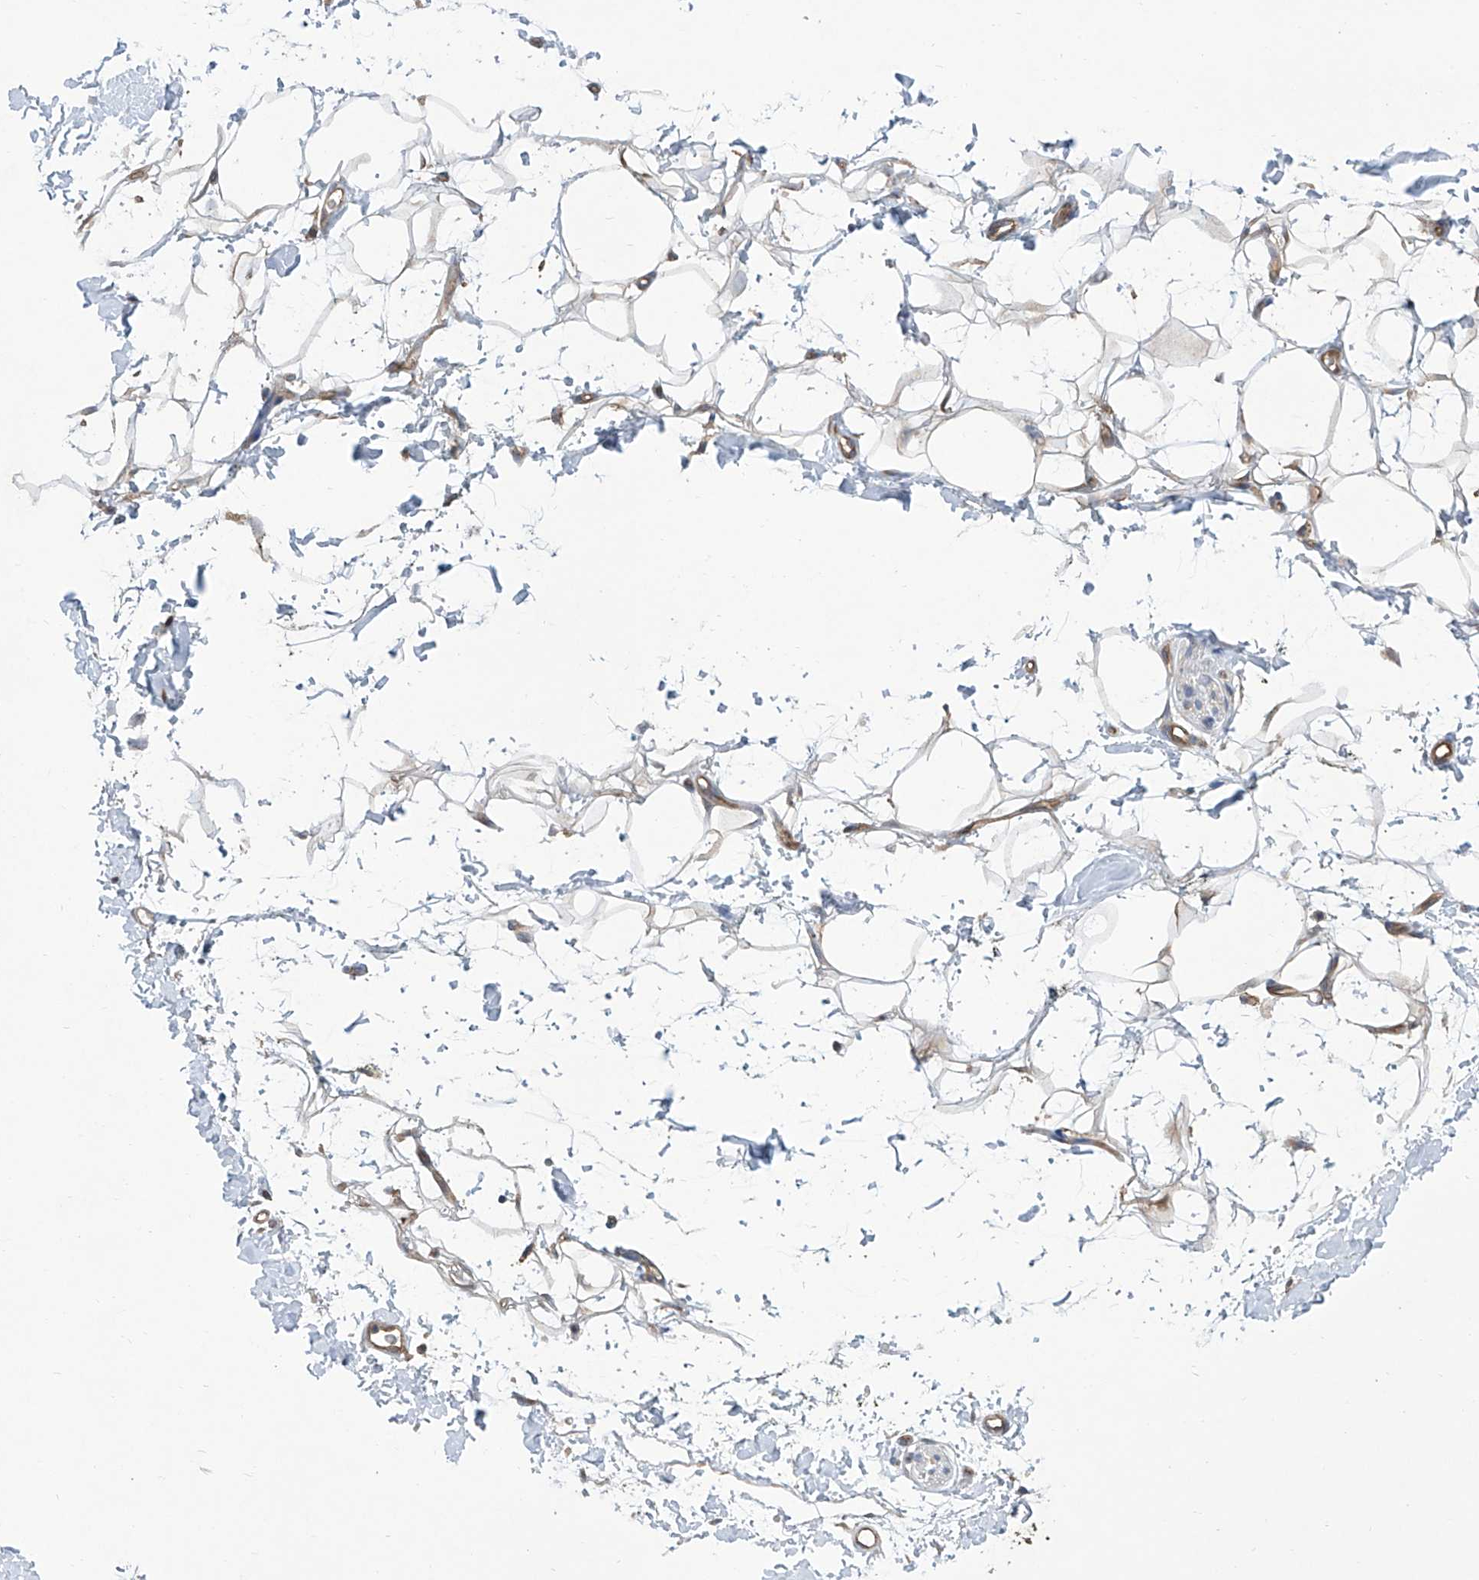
{"staining": {"intensity": "moderate", "quantity": ">75%", "location": "cytoplasmic/membranous"}, "tissue": "adipose tissue", "cell_type": "Adipocytes", "image_type": "normal", "snomed": [{"axis": "morphology", "description": "Normal tissue, NOS"}, {"axis": "morphology", "description": "Adenocarcinoma, NOS"}, {"axis": "topography", "description": "Pancreas"}, {"axis": "topography", "description": "Peripheral nerve tissue"}], "caption": "IHC staining of normal adipose tissue, which reveals medium levels of moderate cytoplasmic/membranous staining in about >75% of adipocytes indicating moderate cytoplasmic/membranous protein expression. The staining was performed using DAB (3,3'-diaminobenzidine) (brown) for protein detection and nuclei were counterstained in hematoxylin (blue).", "gene": "EIF2D", "patient": {"sex": "male", "age": 59}}